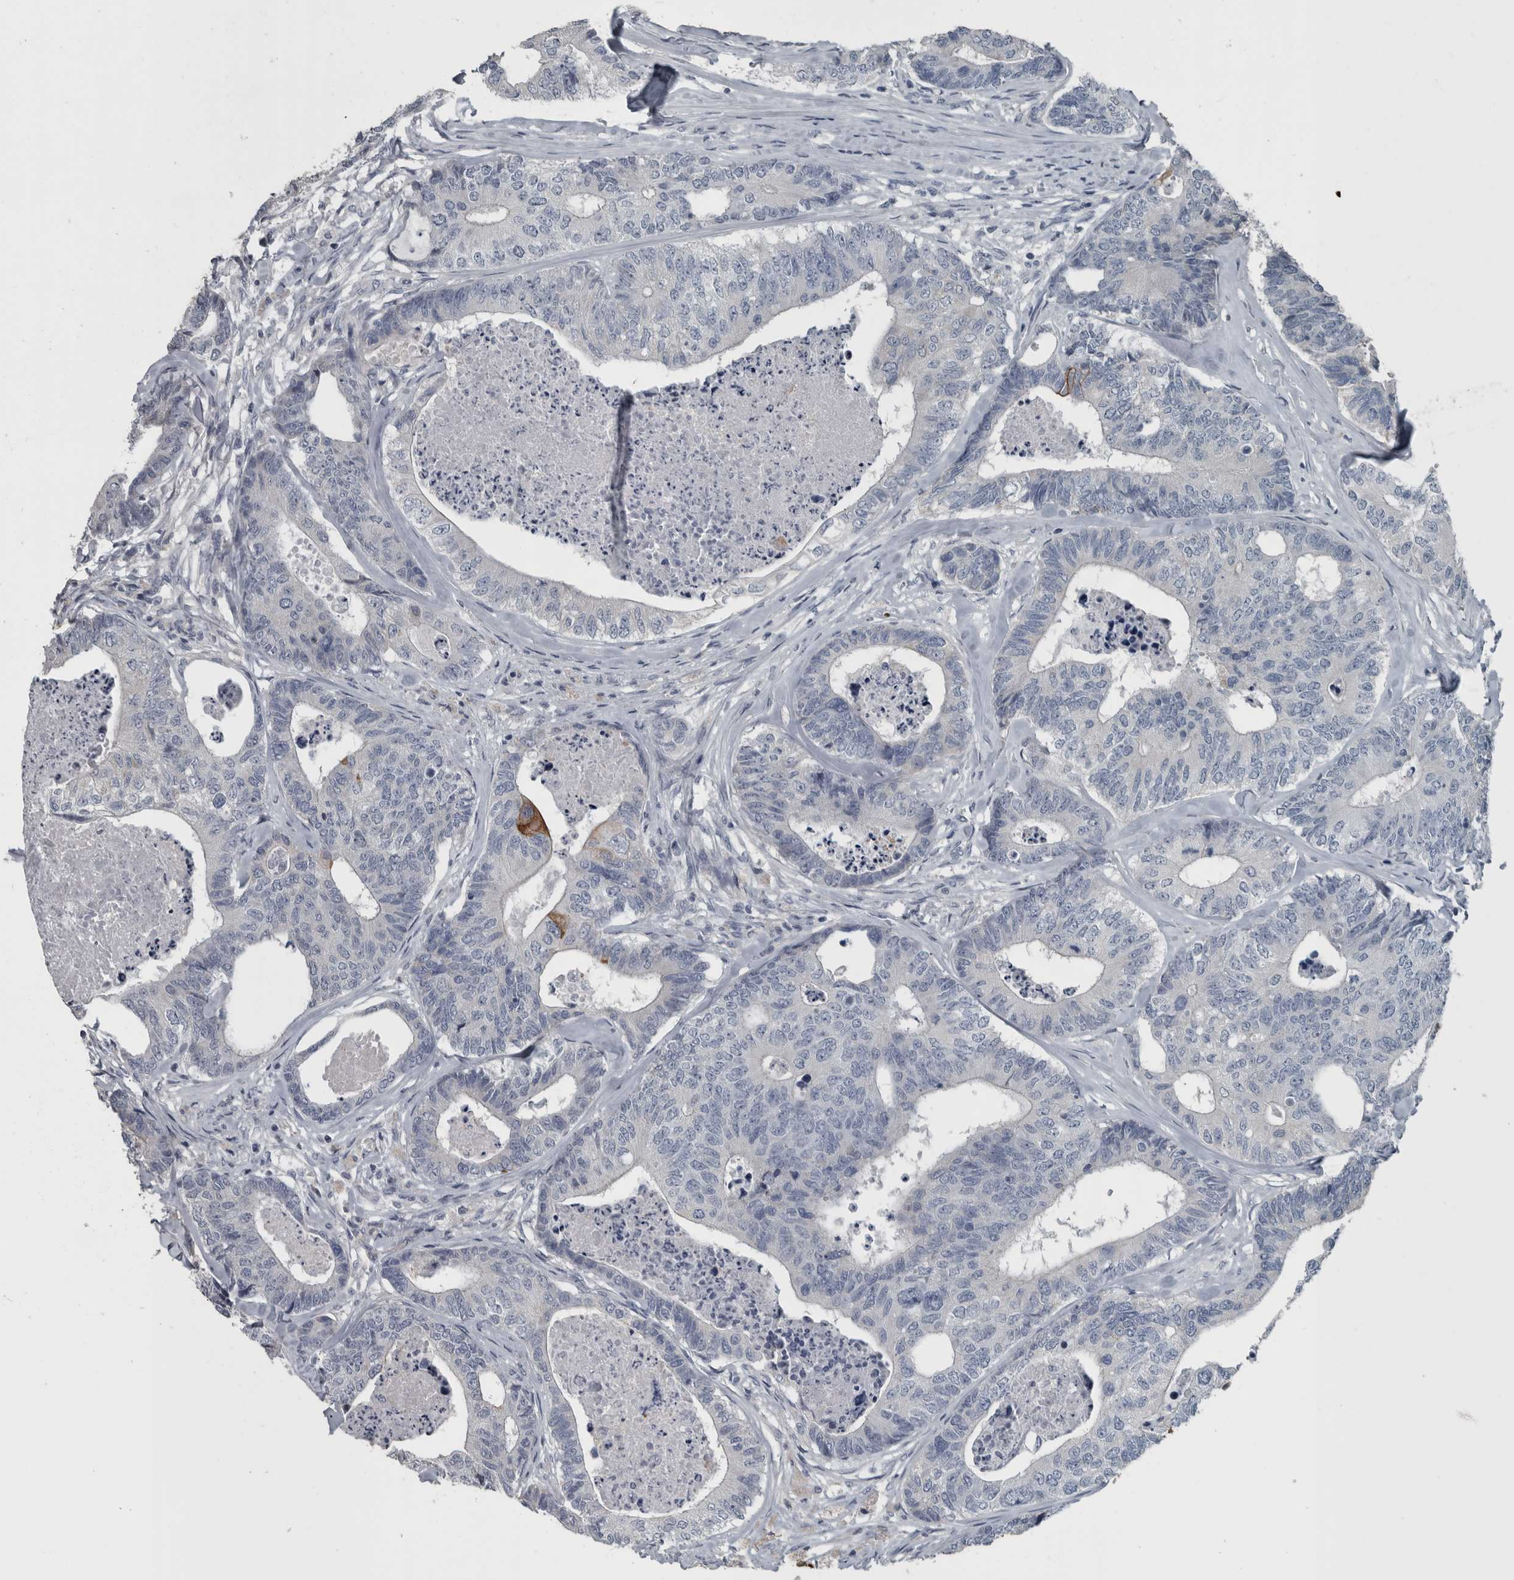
{"staining": {"intensity": "negative", "quantity": "none", "location": "none"}, "tissue": "colorectal cancer", "cell_type": "Tumor cells", "image_type": "cancer", "snomed": [{"axis": "morphology", "description": "Adenocarcinoma, NOS"}, {"axis": "topography", "description": "Colon"}], "caption": "Immunohistochemistry of human colorectal cancer (adenocarcinoma) demonstrates no staining in tumor cells. (Brightfield microscopy of DAB immunohistochemistry at high magnification).", "gene": "KRT20", "patient": {"sex": "female", "age": 67}}